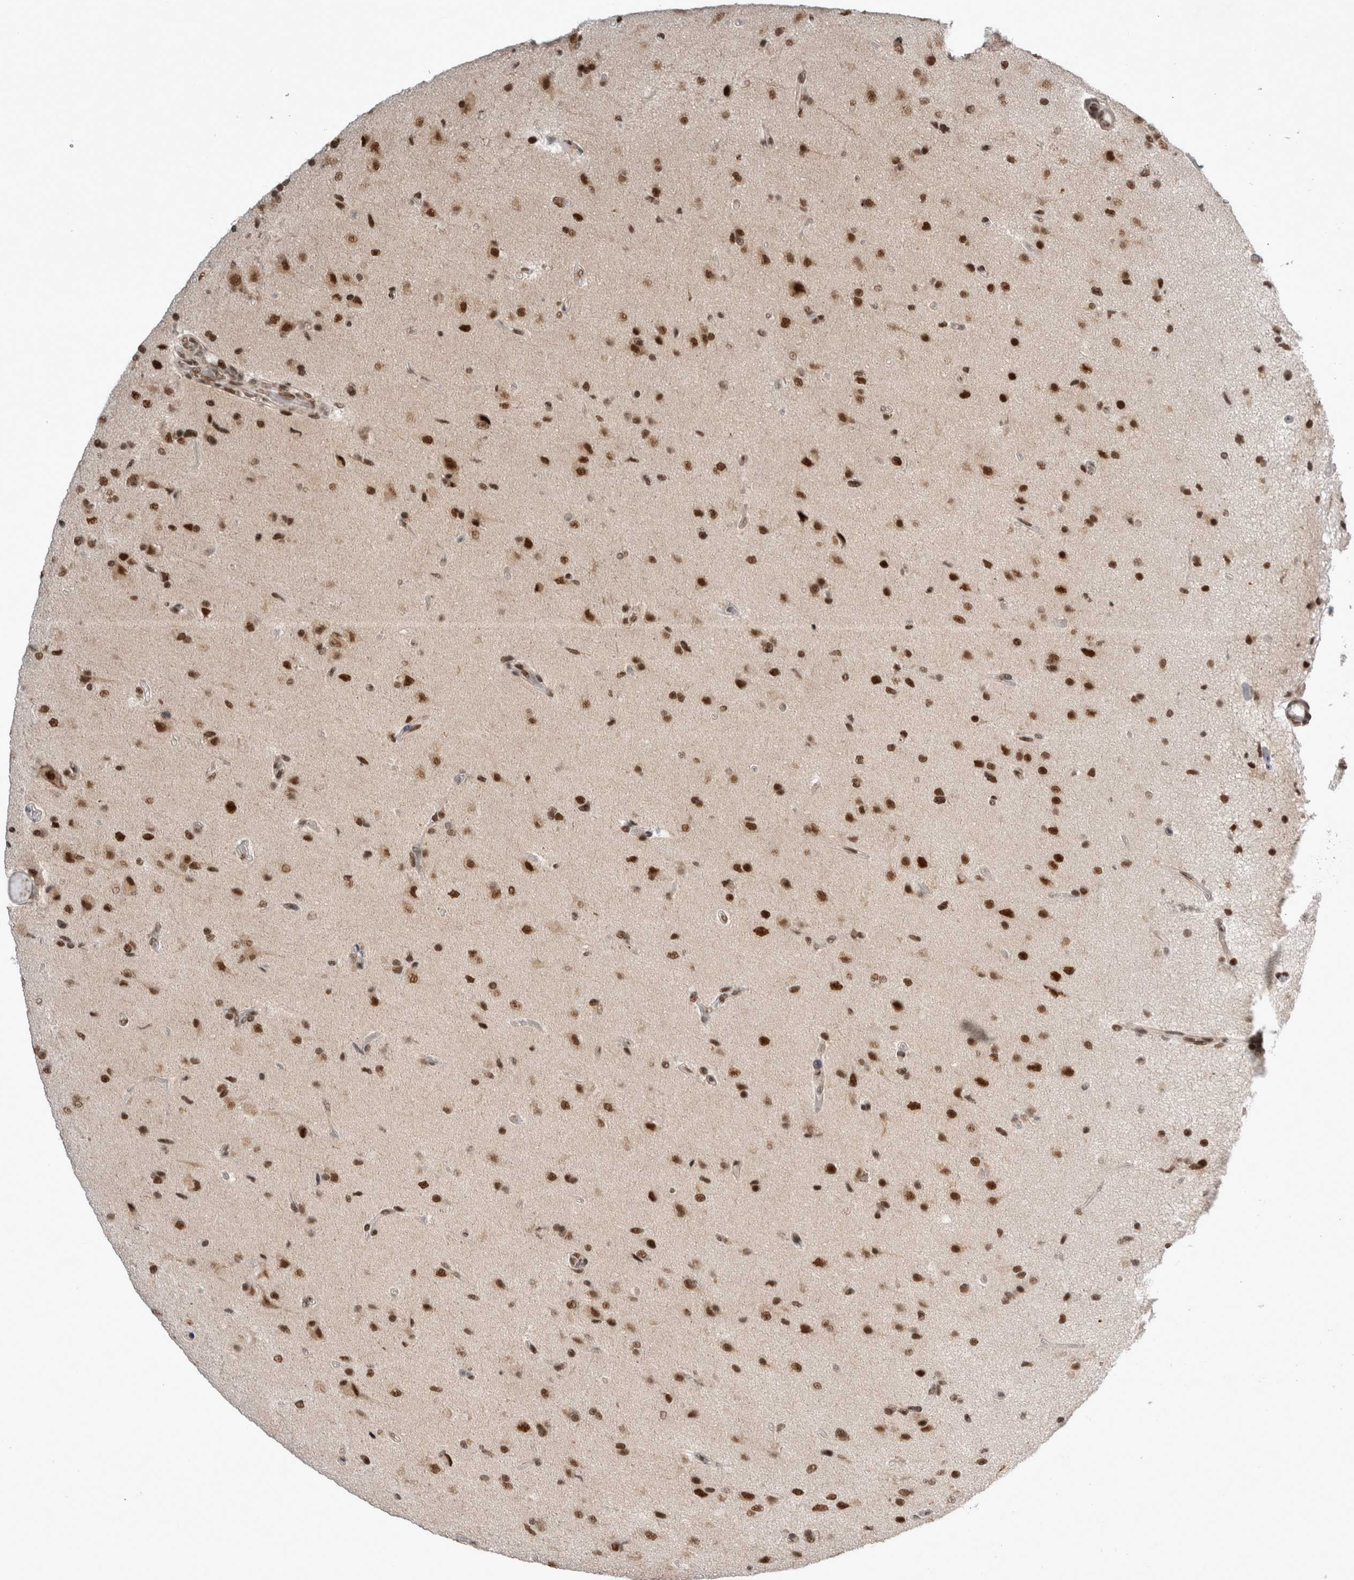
{"staining": {"intensity": "strong", "quantity": ">75%", "location": "nuclear"}, "tissue": "glioma", "cell_type": "Tumor cells", "image_type": "cancer", "snomed": [{"axis": "morphology", "description": "Glioma, malignant, High grade"}, {"axis": "topography", "description": "Brain"}], "caption": "Immunohistochemical staining of human malignant glioma (high-grade) displays high levels of strong nuclear protein expression in about >75% of tumor cells.", "gene": "EYA2", "patient": {"sex": "male", "age": 72}}